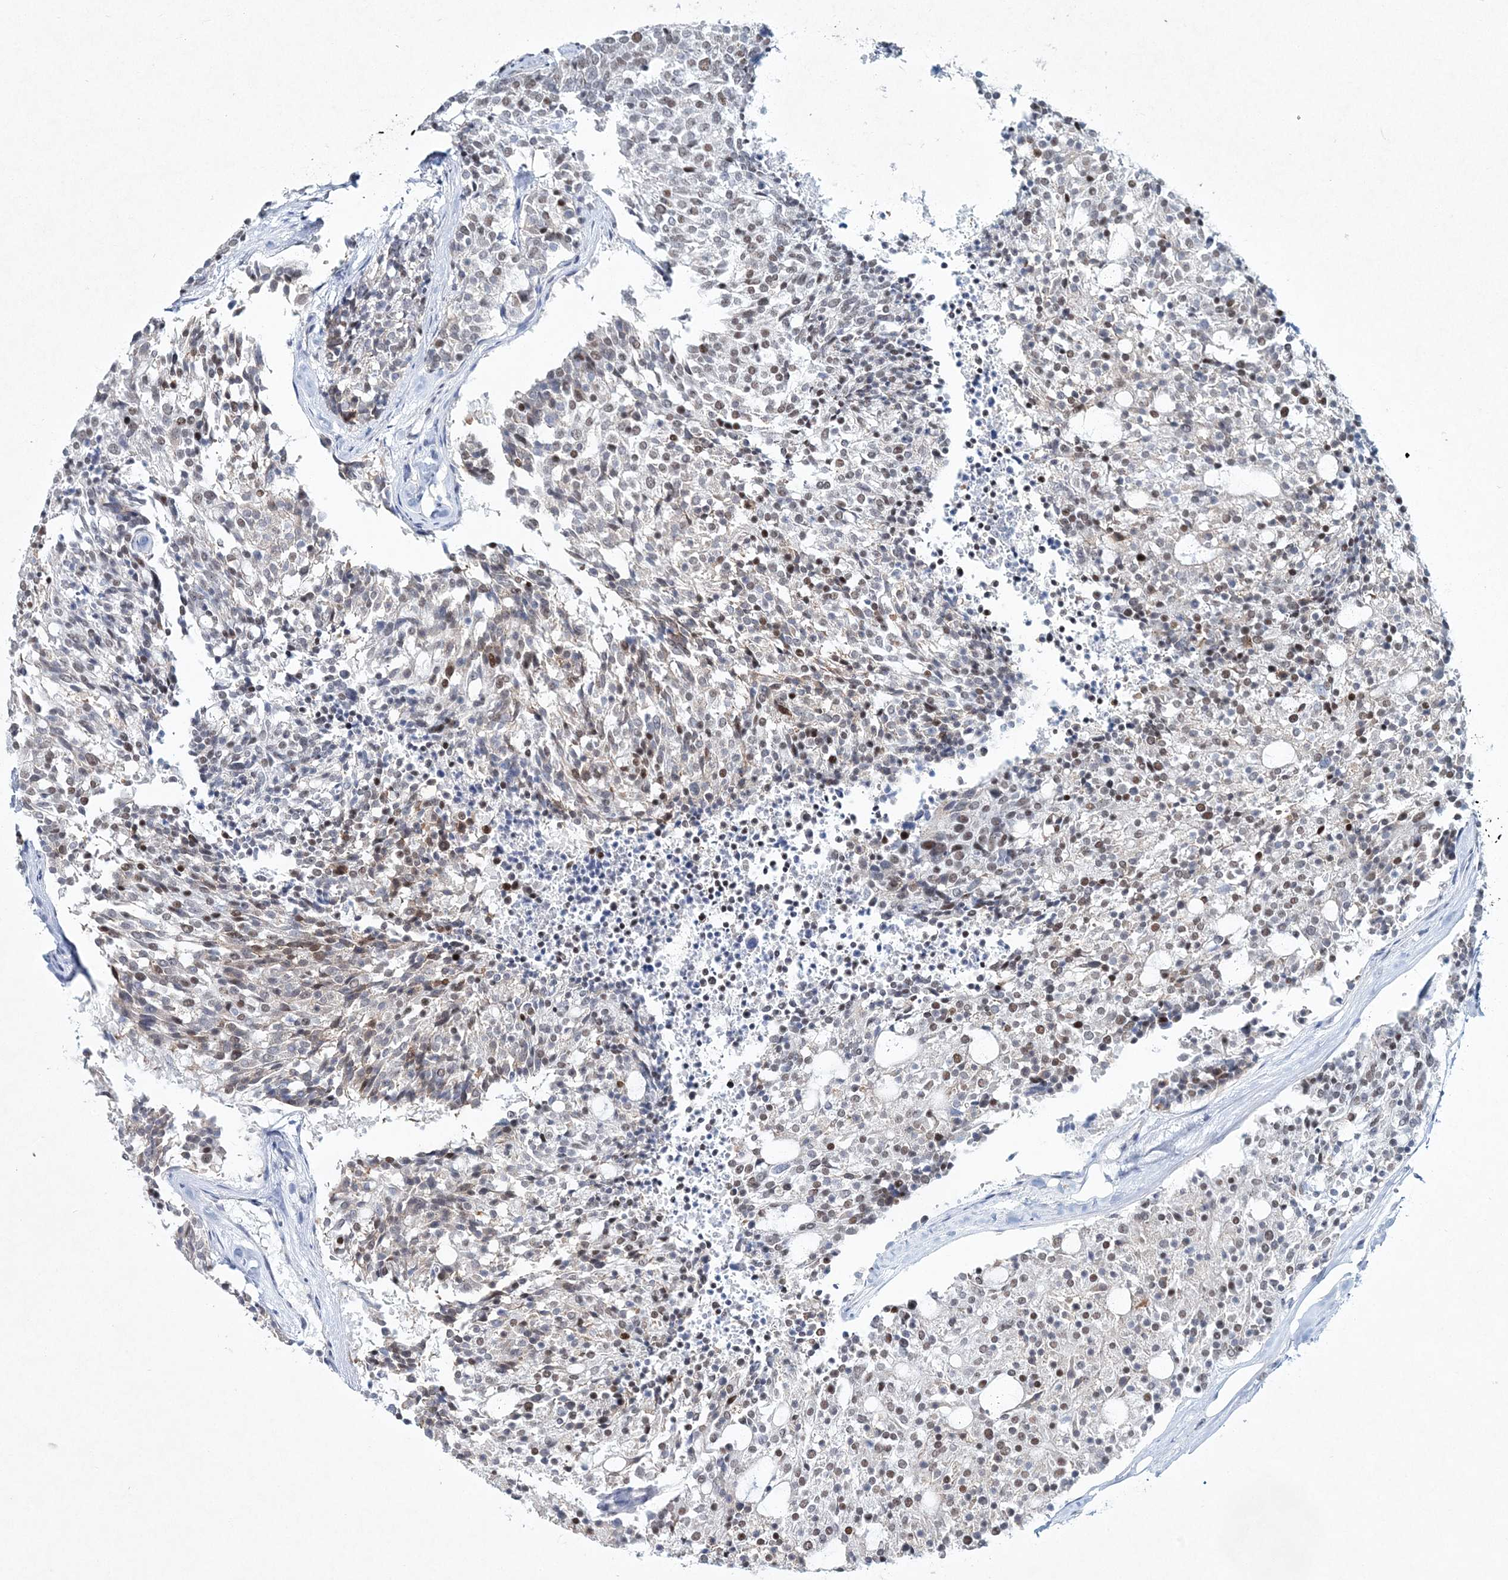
{"staining": {"intensity": "moderate", "quantity": "25%-75%", "location": "nuclear"}, "tissue": "carcinoid", "cell_type": "Tumor cells", "image_type": "cancer", "snomed": [{"axis": "morphology", "description": "Carcinoid, malignant, NOS"}, {"axis": "topography", "description": "Pancreas"}], "caption": "A high-resolution micrograph shows immunohistochemistry (IHC) staining of carcinoid, which reveals moderate nuclear staining in about 25%-75% of tumor cells.", "gene": "LRRFIP2", "patient": {"sex": "female", "age": 54}}